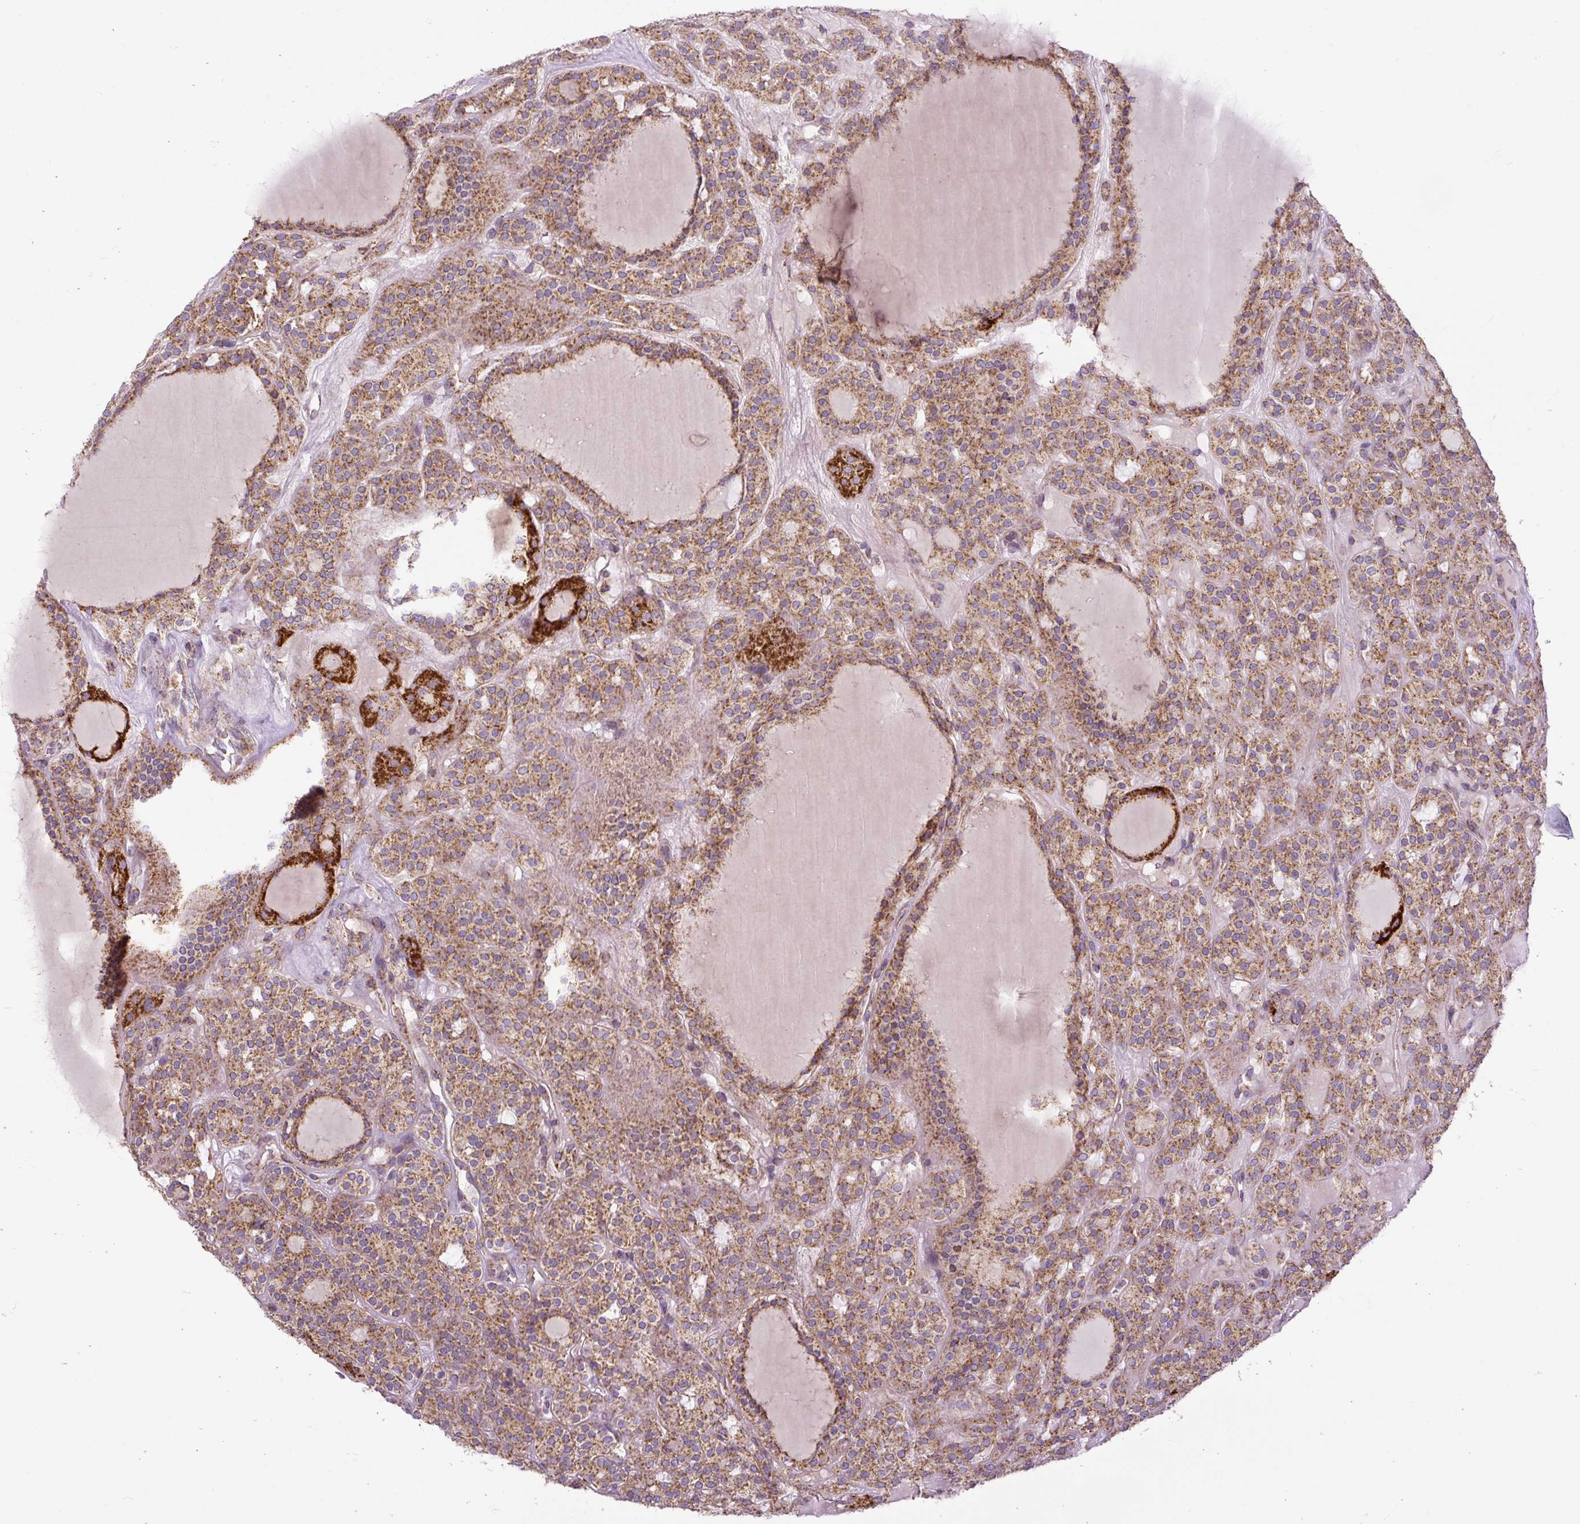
{"staining": {"intensity": "moderate", "quantity": ">75%", "location": "cytoplasmic/membranous"}, "tissue": "thyroid cancer", "cell_type": "Tumor cells", "image_type": "cancer", "snomed": [{"axis": "morphology", "description": "Follicular adenoma carcinoma, NOS"}, {"axis": "topography", "description": "Thyroid gland"}], "caption": "Immunohistochemistry (IHC) image of neoplastic tissue: human thyroid cancer (follicular adenoma carcinoma) stained using IHC exhibits medium levels of moderate protein expression localized specifically in the cytoplasmic/membranous of tumor cells, appearing as a cytoplasmic/membranous brown color.", "gene": "TM2D3", "patient": {"sex": "female", "age": 63}}